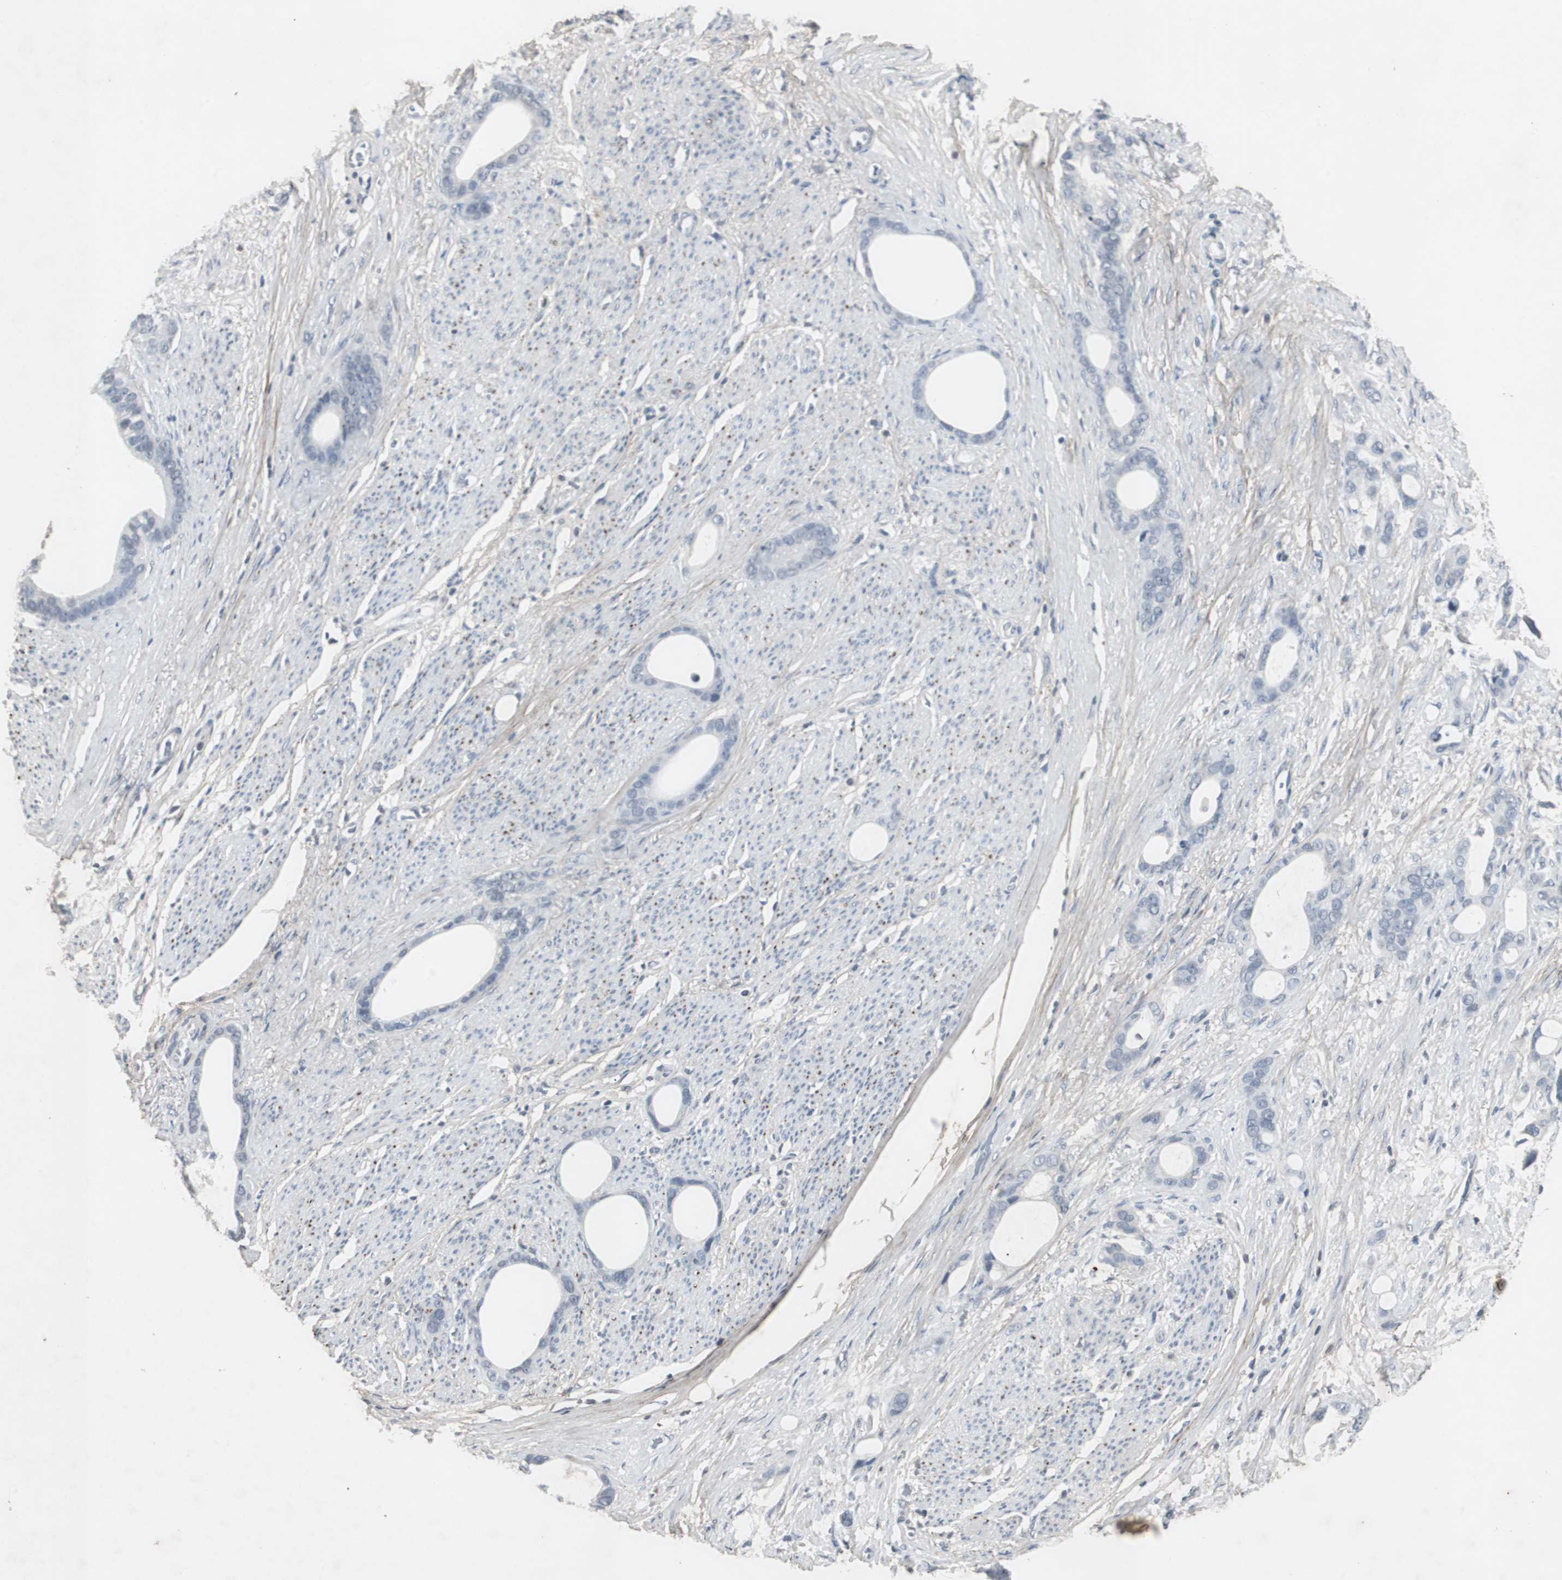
{"staining": {"intensity": "negative", "quantity": "none", "location": "none"}, "tissue": "stomach cancer", "cell_type": "Tumor cells", "image_type": "cancer", "snomed": [{"axis": "morphology", "description": "Adenocarcinoma, NOS"}, {"axis": "topography", "description": "Stomach"}], "caption": "DAB (3,3'-diaminobenzidine) immunohistochemical staining of stomach cancer (adenocarcinoma) shows no significant positivity in tumor cells.", "gene": "ADNP2", "patient": {"sex": "female", "age": 75}}